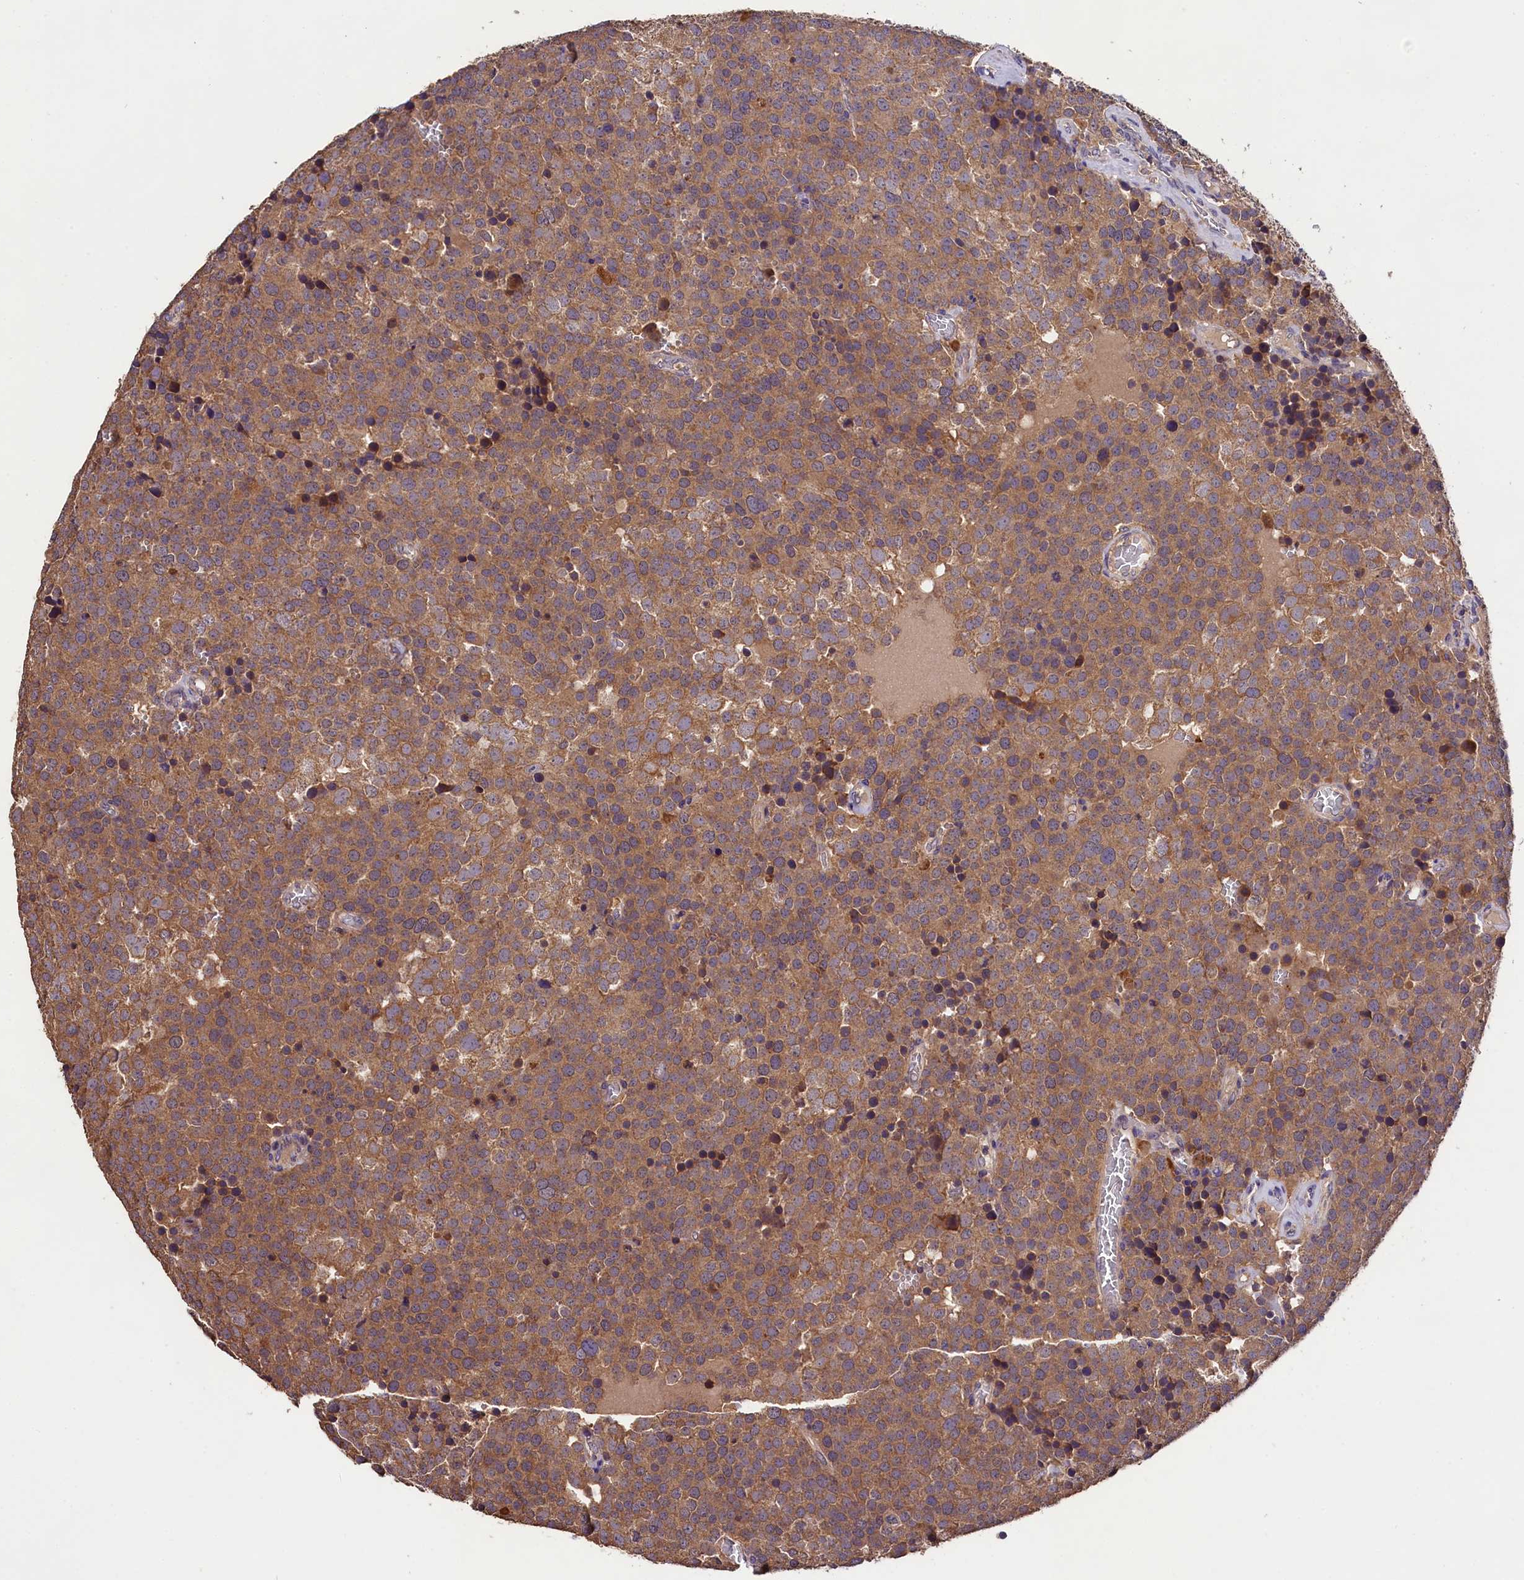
{"staining": {"intensity": "moderate", "quantity": ">75%", "location": "cytoplasmic/membranous"}, "tissue": "testis cancer", "cell_type": "Tumor cells", "image_type": "cancer", "snomed": [{"axis": "morphology", "description": "Seminoma, NOS"}, {"axis": "topography", "description": "Testis"}], "caption": "This image reveals immunohistochemistry staining of human testis seminoma, with medium moderate cytoplasmic/membranous staining in approximately >75% of tumor cells.", "gene": "ENKD1", "patient": {"sex": "male", "age": 71}}